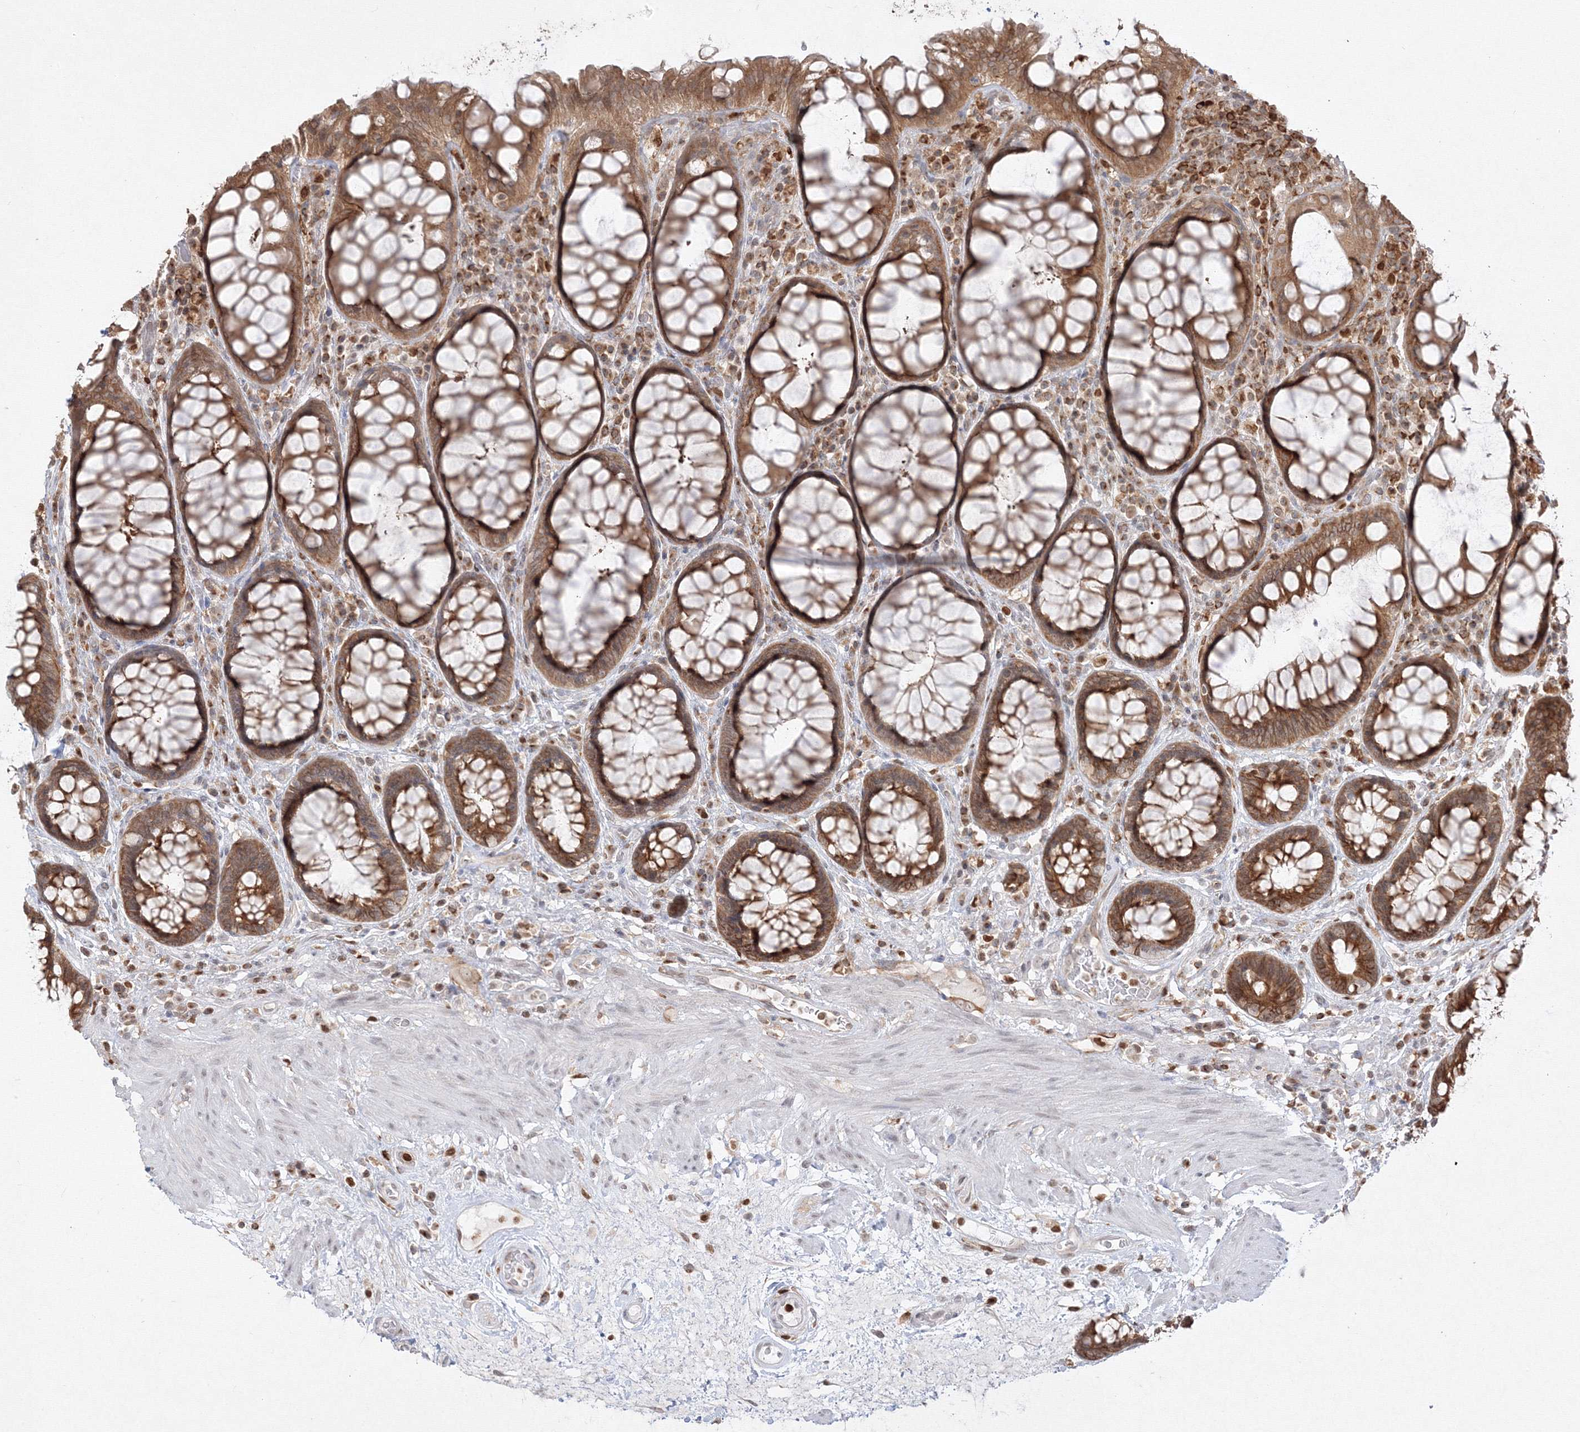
{"staining": {"intensity": "moderate", "quantity": ">75%", "location": "cytoplasmic/membranous"}, "tissue": "rectum", "cell_type": "Glandular cells", "image_type": "normal", "snomed": [{"axis": "morphology", "description": "Normal tissue, NOS"}, {"axis": "topography", "description": "Rectum"}], "caption": "High-power microscopy captured an immunohistochemistry micrograph of benign rectum, revealing moderate cytoplasmic/membranous staining in approximately >75% of glandular cells.", "gene": "TMEM50B", "patient": {"sex": "male", "age": 64}}